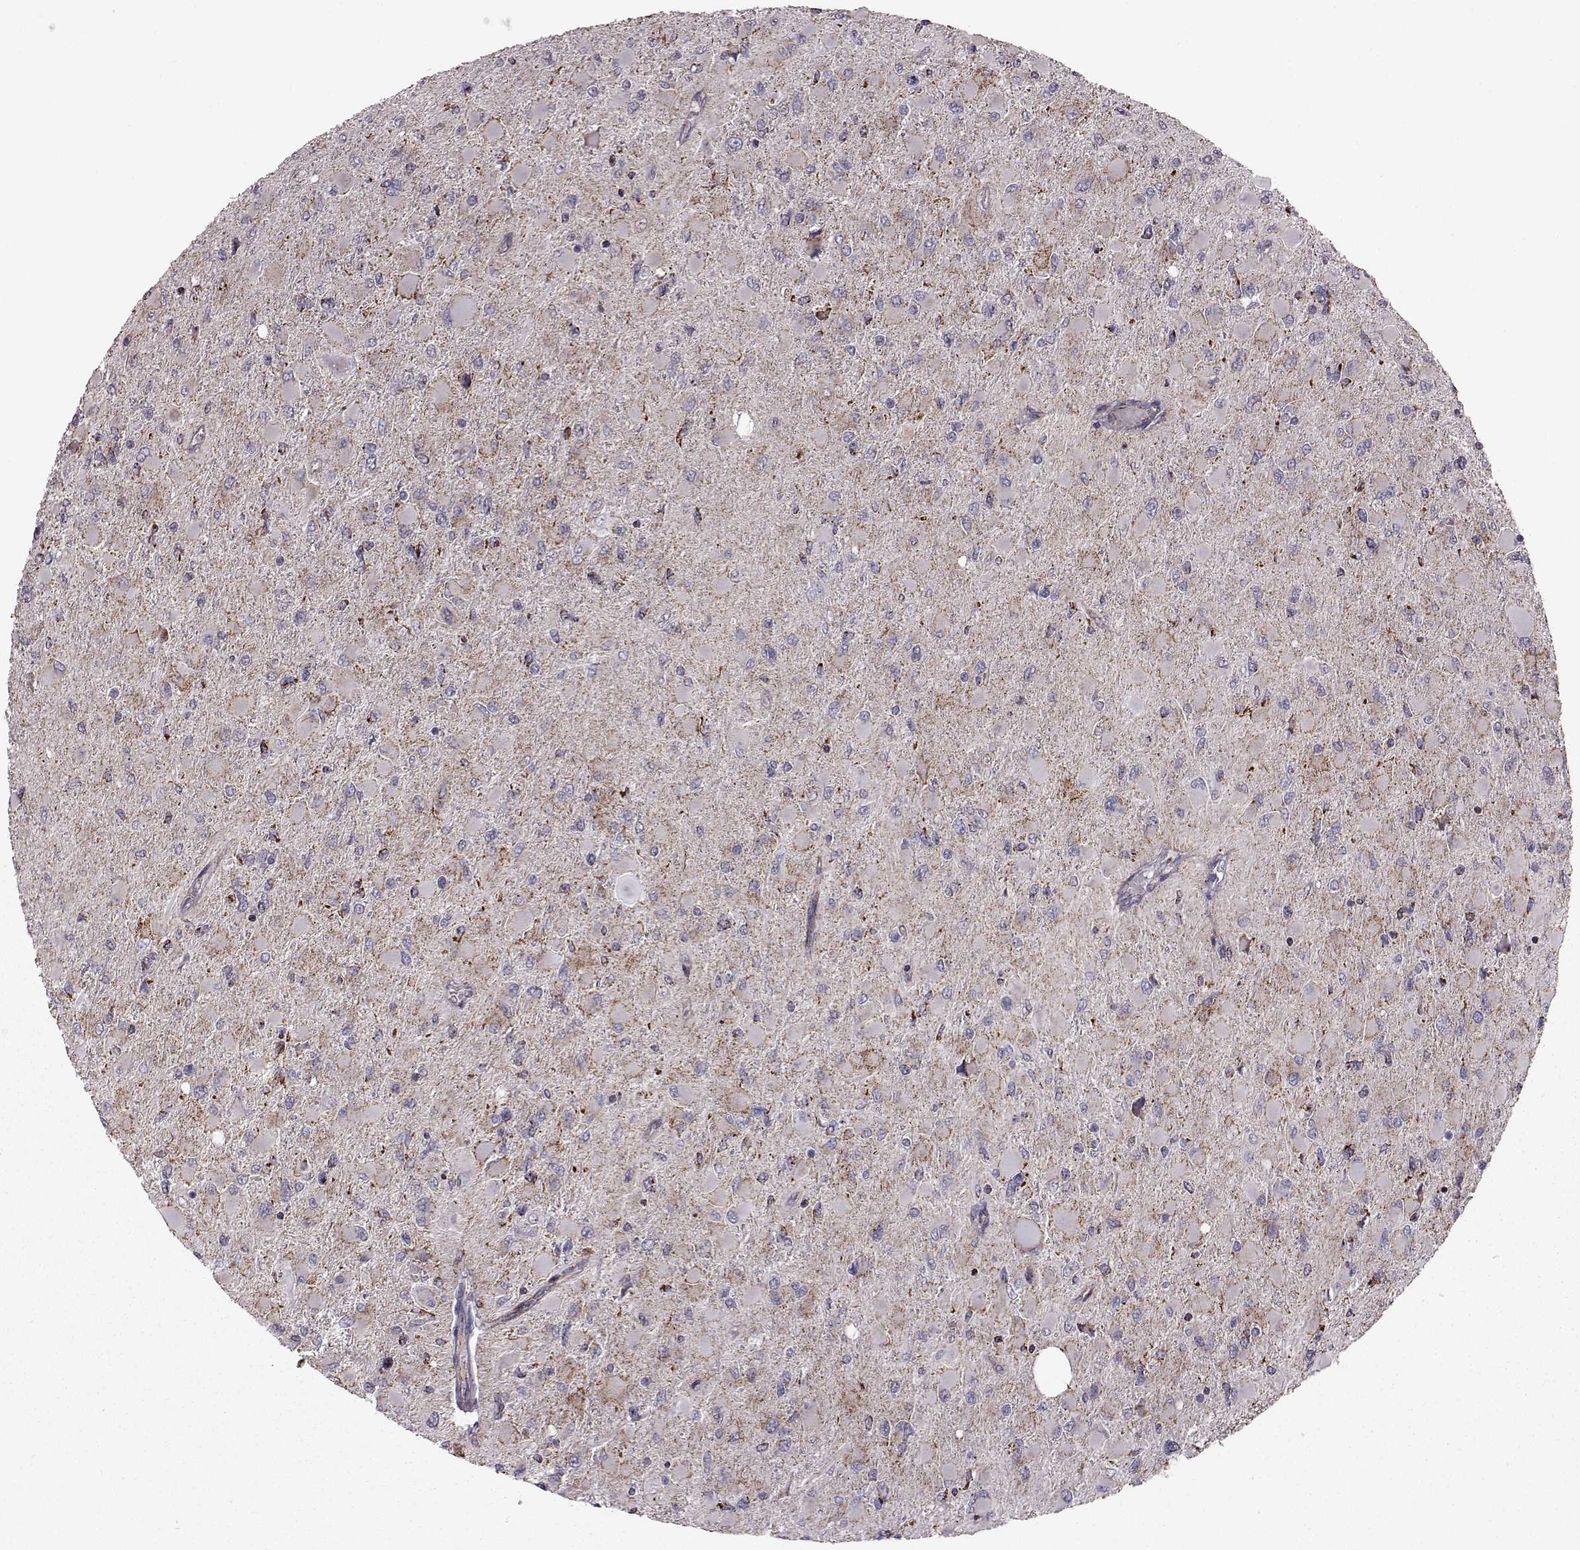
{"staining": {"intensity": "negative", "quantity": "none", "location": "none"}, "tissue": "glioma", "cell_type": "Tumor cells", "image_type": "cancer", "snomed": [{"axis": "morphology", "description": "Glioma, malignant, High grade"}, {"axis": "topography", "description": "Cerebral cortex"}], "caption": "Micrograph shows no significant protein positivity in tumor cells of malignant high-grade glioma.", "gene": "ATP5MF", "patient": {"sex": "female", "age": 36}}